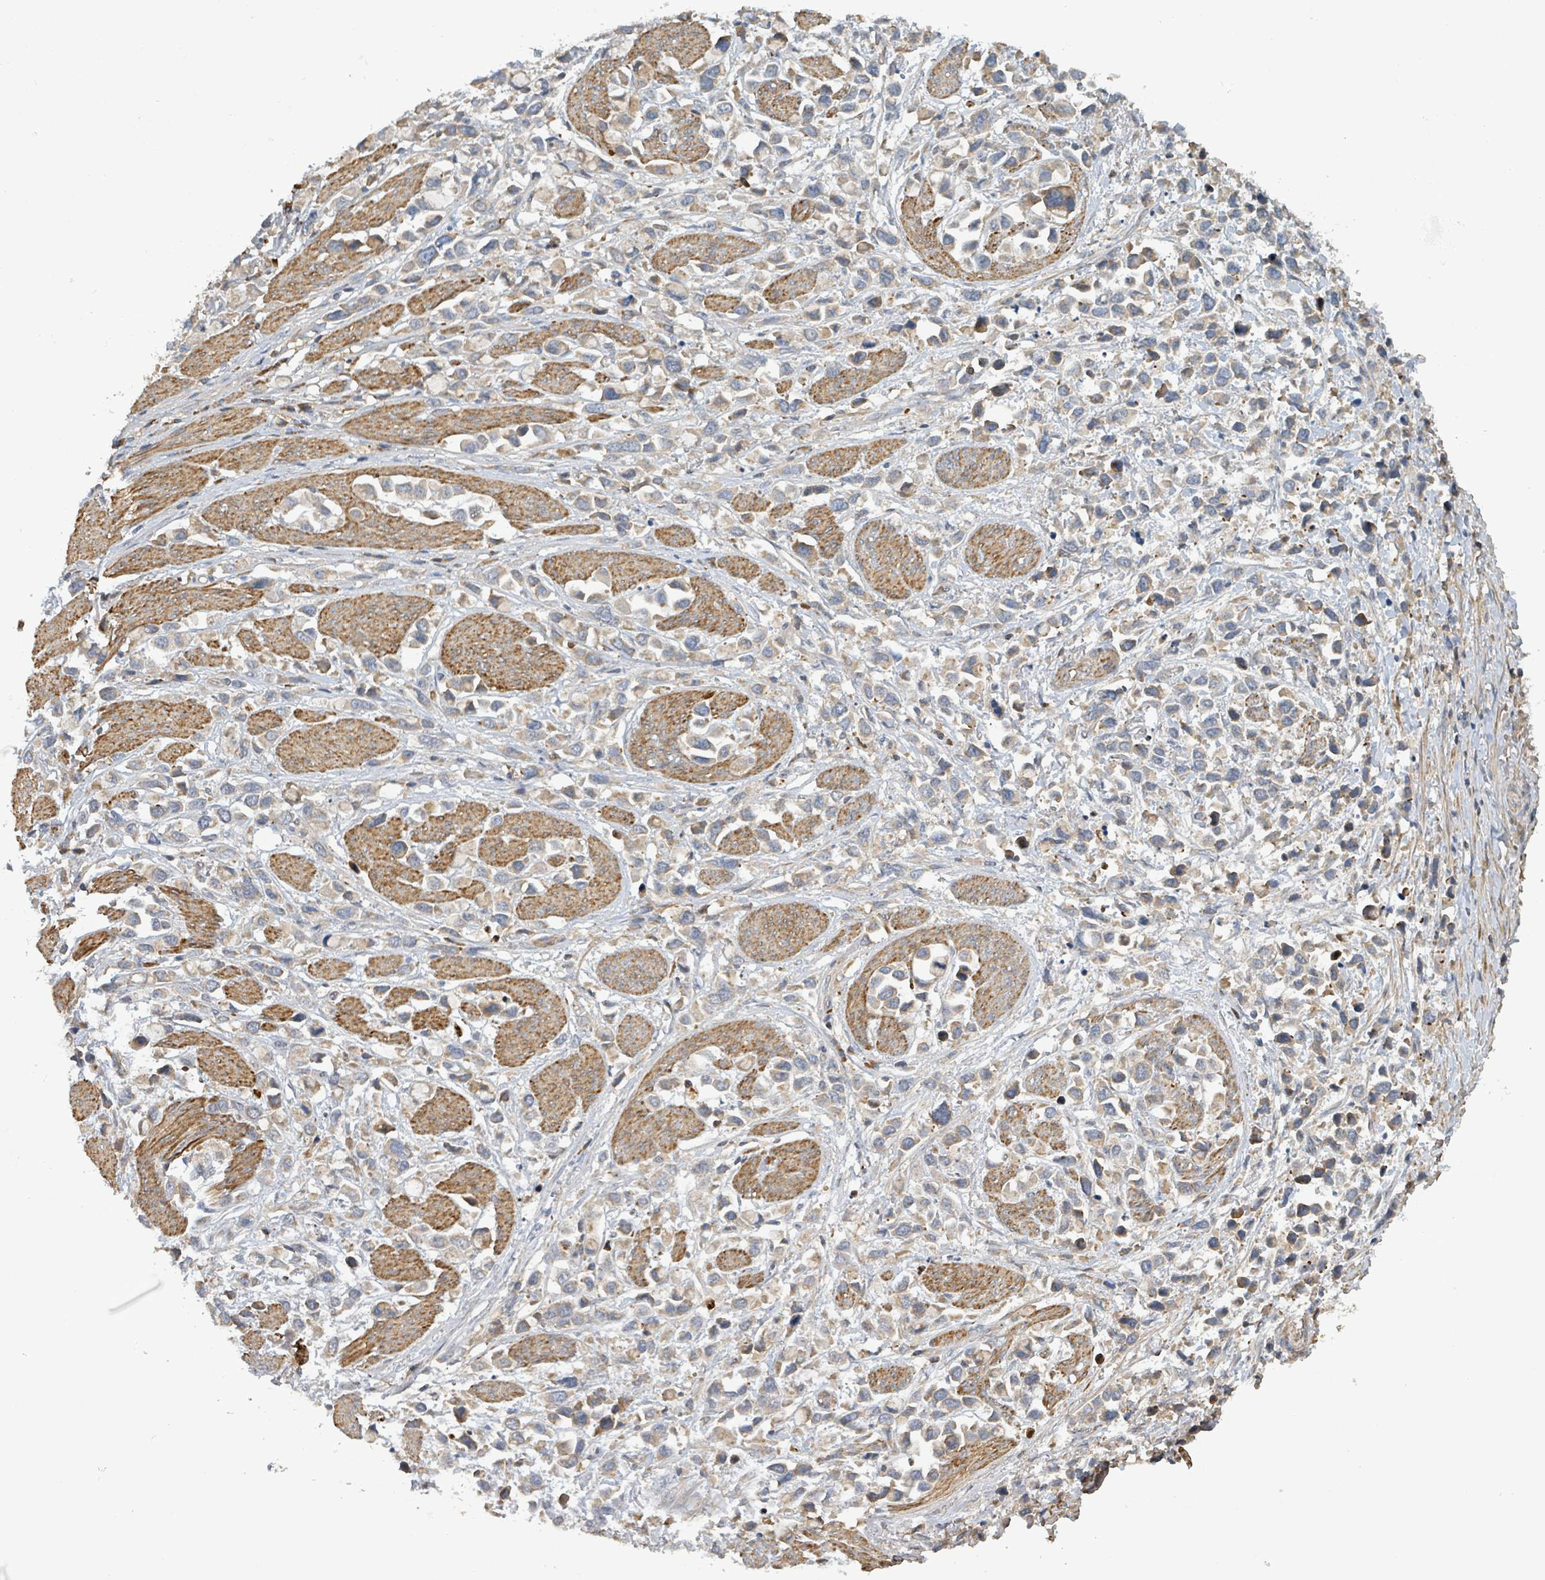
{"staining": {"intensity": "weak", "quantity": ">75%", "location": "cytoplasmic/membranous"}, "tissue": "stomach cancer", "cell_type": "Tumor cells", "image_type": "cancer", "snomed": [{"axis": "morphology", "description": "Adenocarcinoma, NOS"}, {"axis": "topography", "description": "Stomach"}], "caption": "The image displays immunohistochemical staining of stomach cancer. There is weak cytoplasmic/membranous staining is identified in approximately >75% of tumor cells.", "gene": "STARD4", "patient": {"sex": "female", "age": 81}}